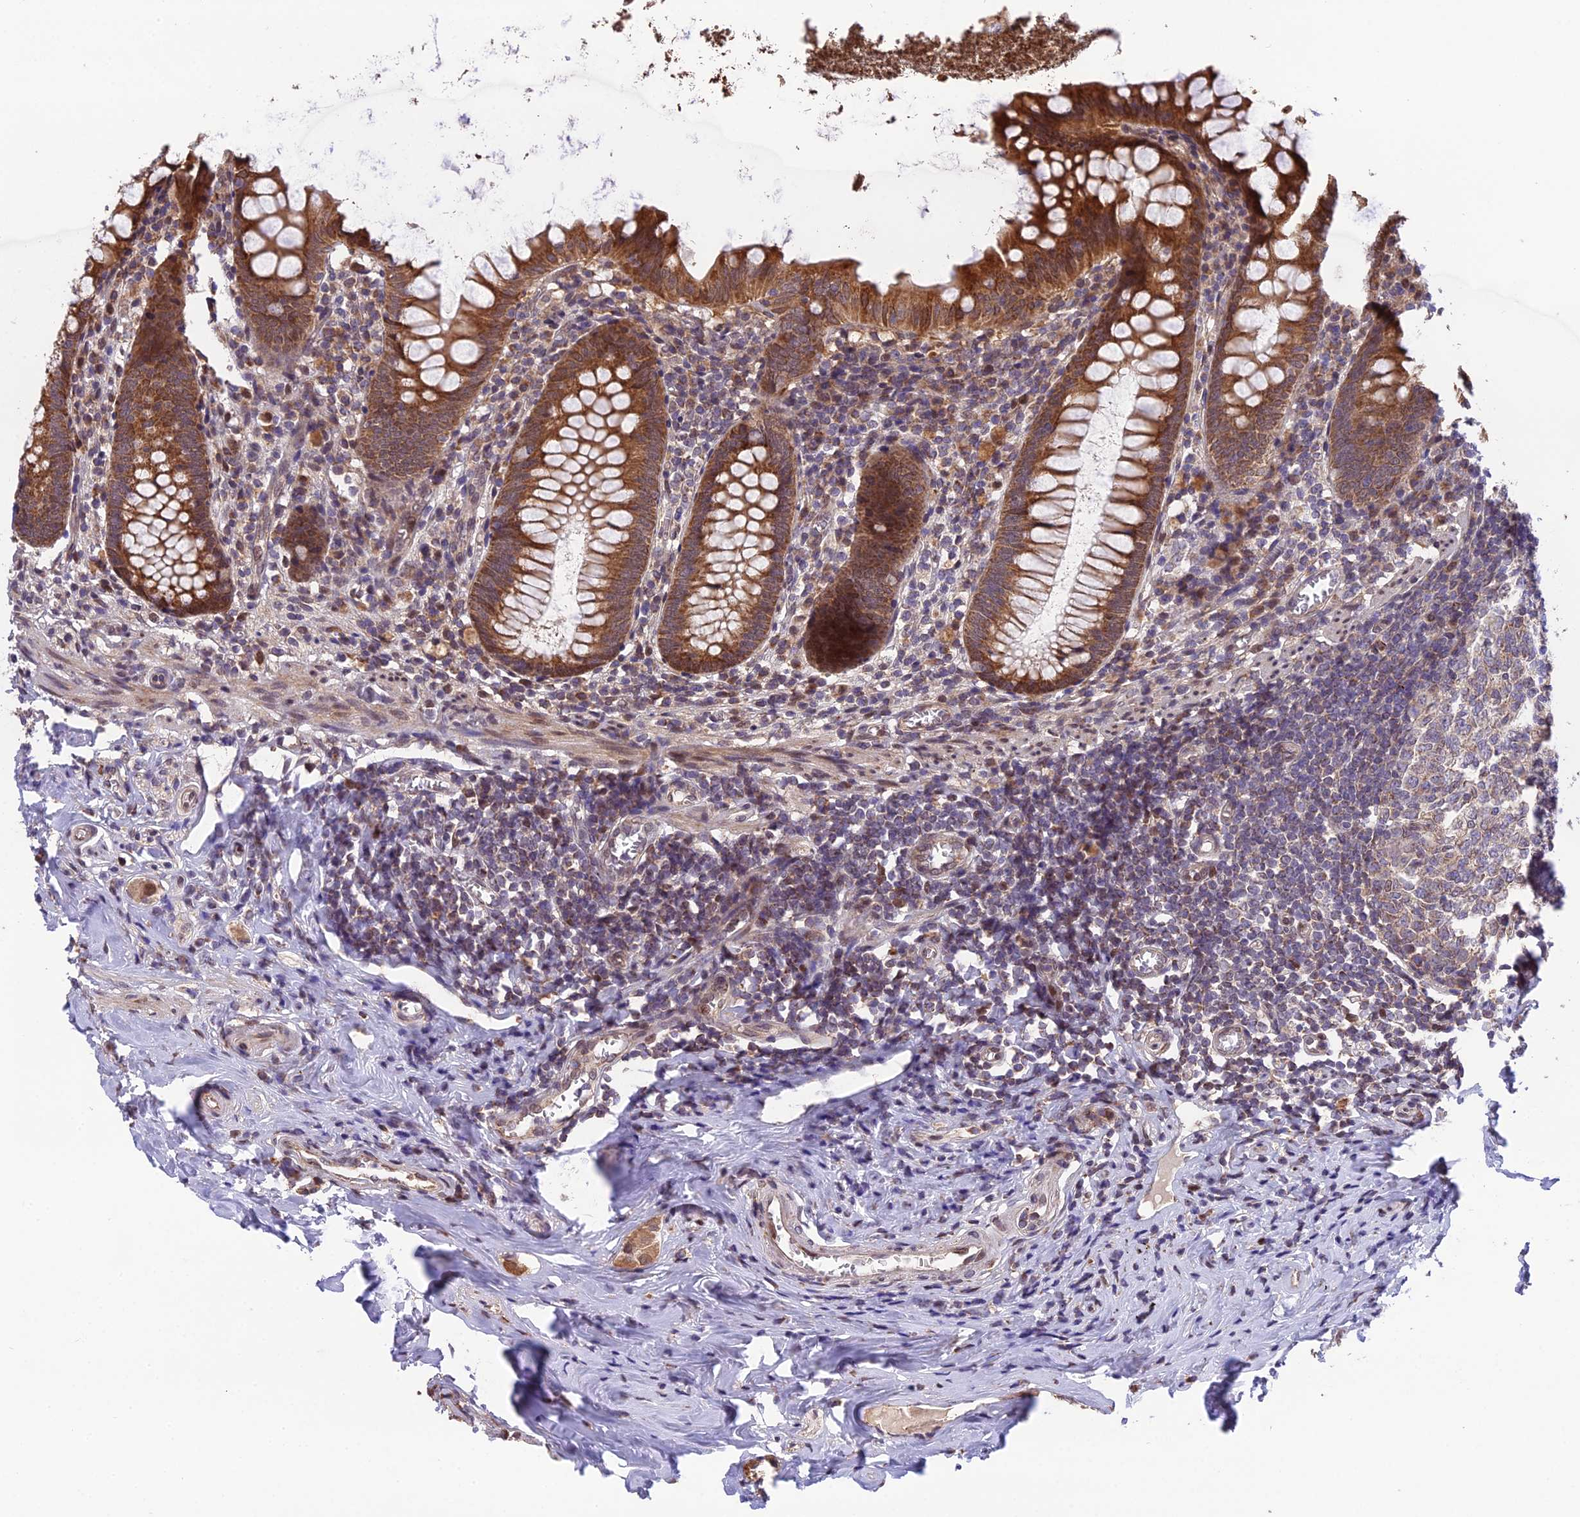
{"staining": {"intensity": "strong", "quantity": ">75%", "location": "cytoplasmic/membranous"}, "tissue": "appendix", "cell_type": "Glandular cells", "image_type": "normal", "snomed": [{"axis": "morphology", "description": "Normal tissue, NOS"}, {"axis": "topography", "description": "Appendix"}], "caption": "Normal appendix shows strong cytoplasmic/membranous positivity in about >75% of glandular cells Nuclei are stained in blue..", "gene": "CYP2R1", "patient": {"sex": "female", "age": 51}}